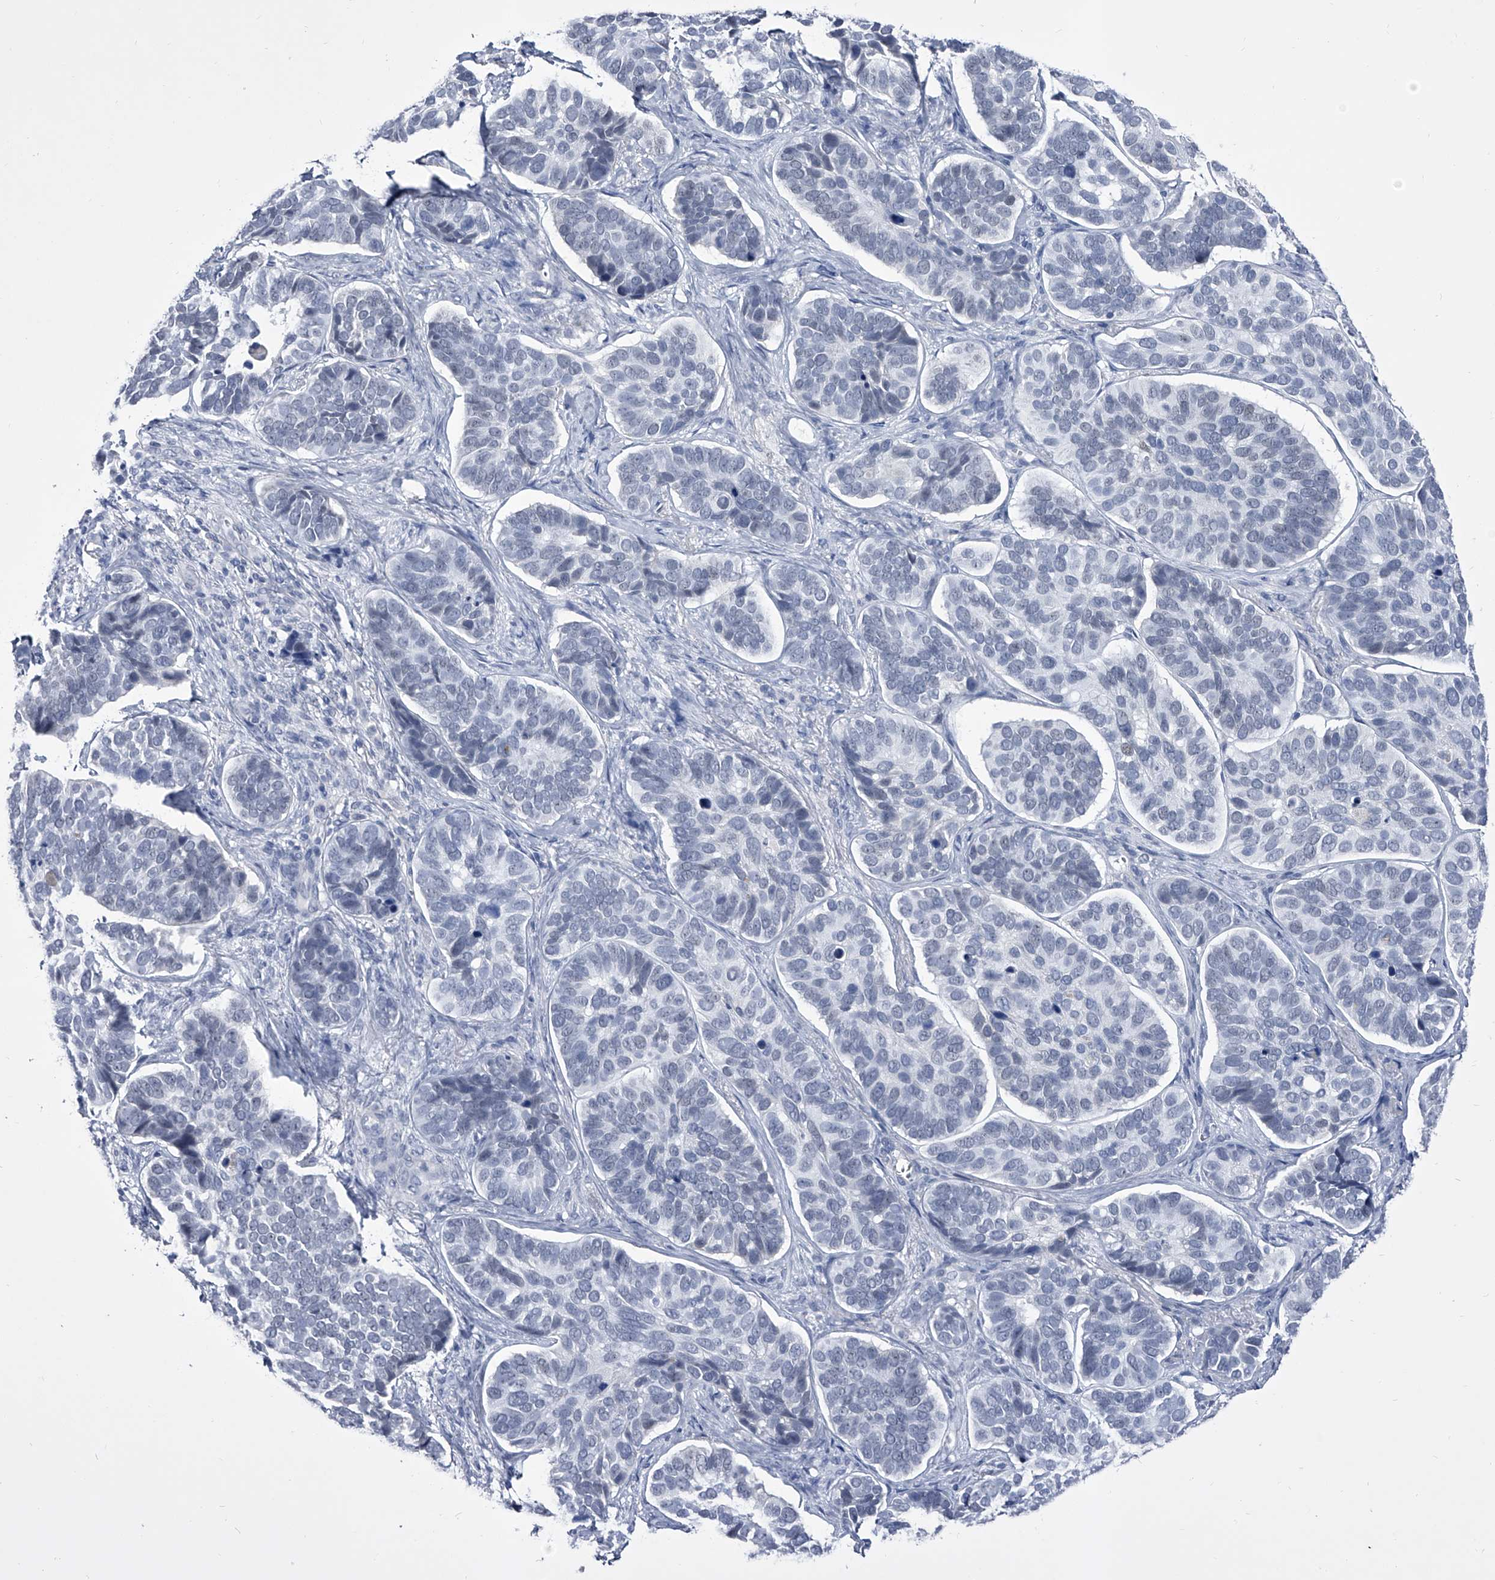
{"staining": {"intensity": "negative", "quantity": "none", "location": "none"}, "tissue": "skin cancer", "cell_type": "Tumor cells", "image_type": "cancer", "snomed": [{"axis": "morphology", "description": "Basal cell carcinoma"}, {"axis": "topography", "description": "Skin"}], "caption": "DAB immunohistochemical staining of human skin cancer (basal cell carcinoma) demonstrates no significant staining in tumor cells. (Immunohistochemistry, brightfield microscopy, high magnification).", "gene": "CRISP2", "patient": {"sex": "male", "age": 62}}